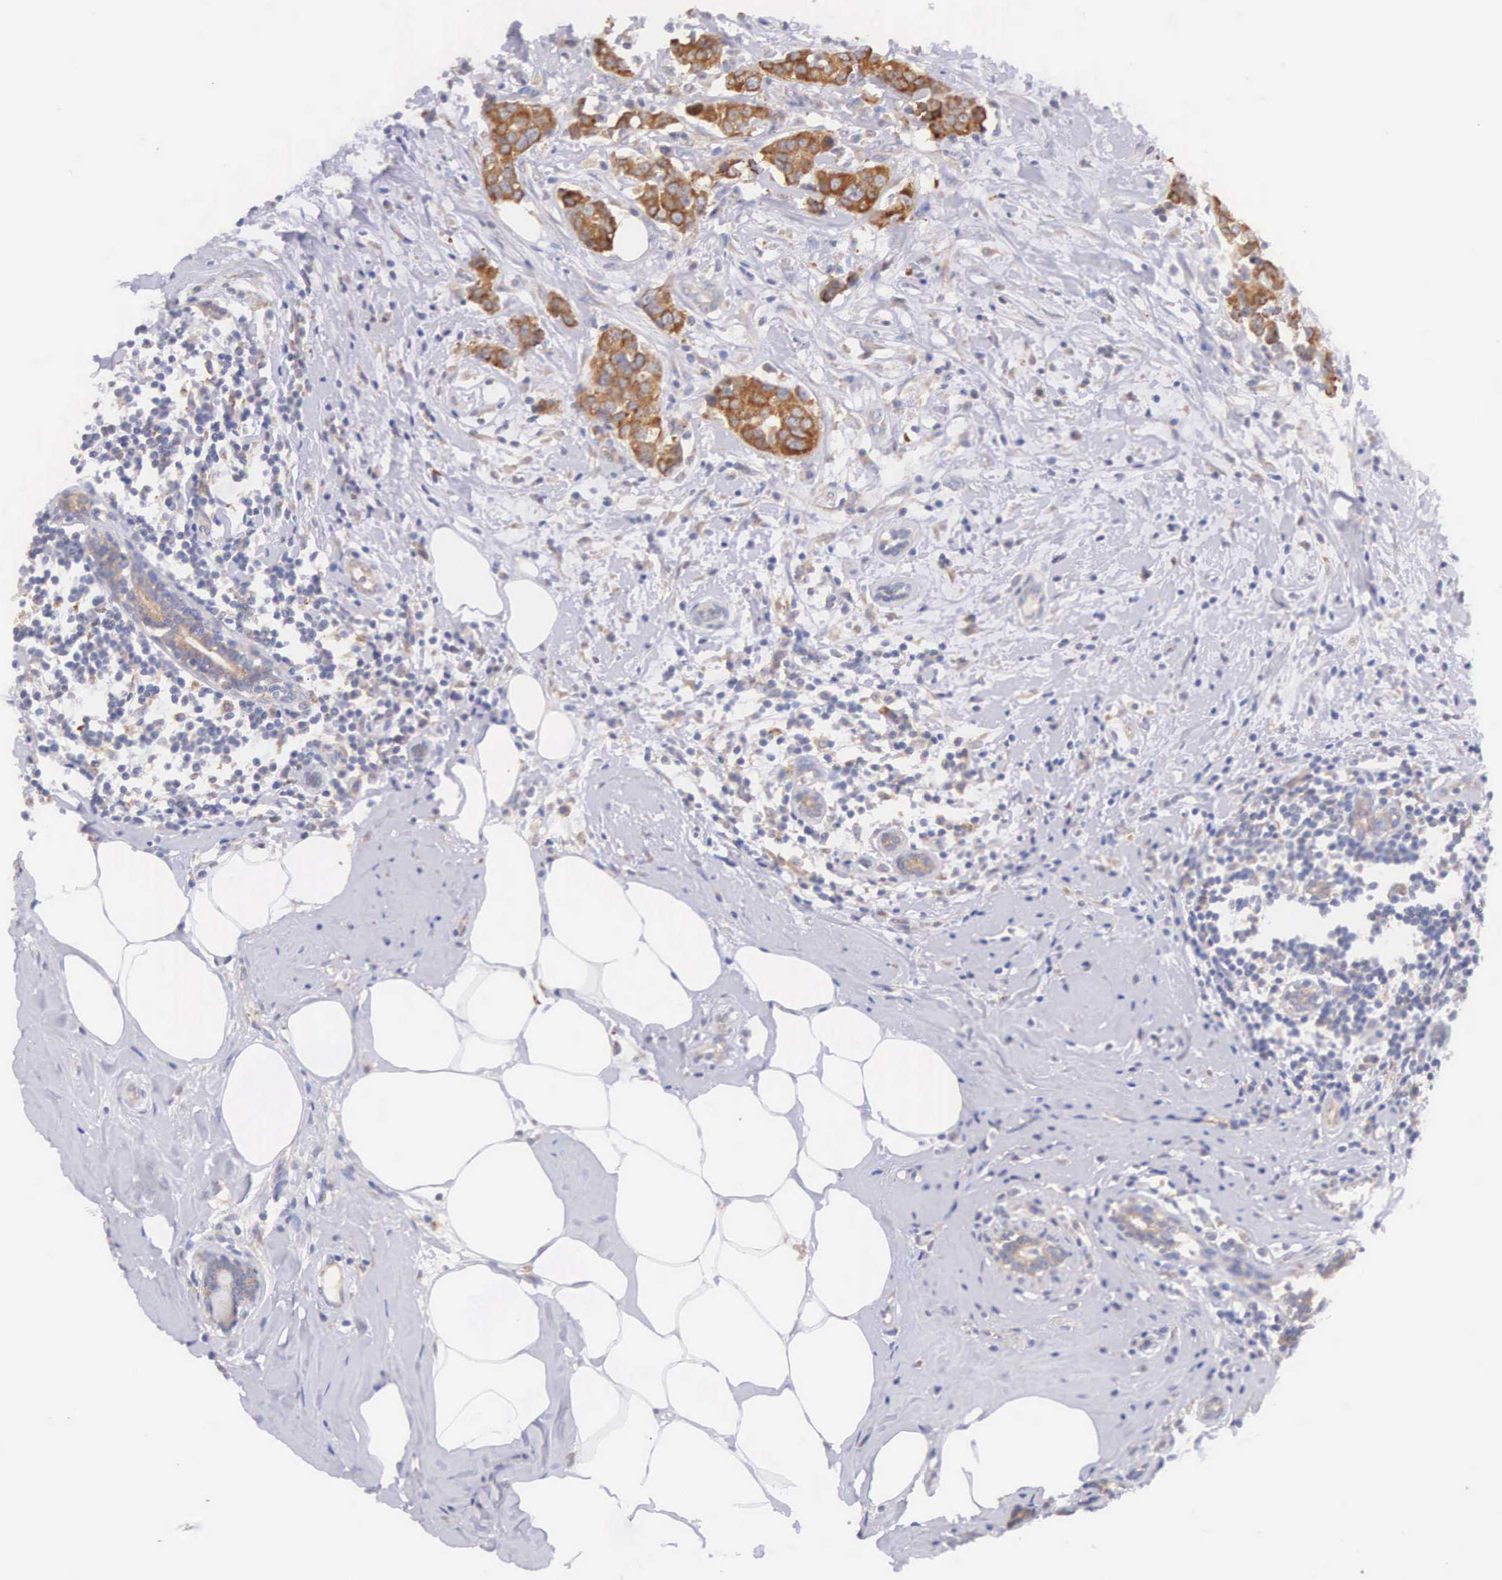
{"staining": {"intensity": "moderate", "quantity": ">75%", "location": "cytoplasmic/membranous"}, "tissue": "breast cancer", "cell_type": "Tumor cells", "image_type": "cancer", "snomed": [{"axis": "morphology", "description": "Duct carcinoma"}, {"axis": "topography", "description": "Breast"}], "caption": "This histopathology image reveals immunohistochemistry (IHC) staining of human breast cancer, with medium moderate cytoplasmic/membranous positivity in approximately >75% of tumor cells.", "gene": "NSDHL", "patient": {"sex": "female", "age": 55}}